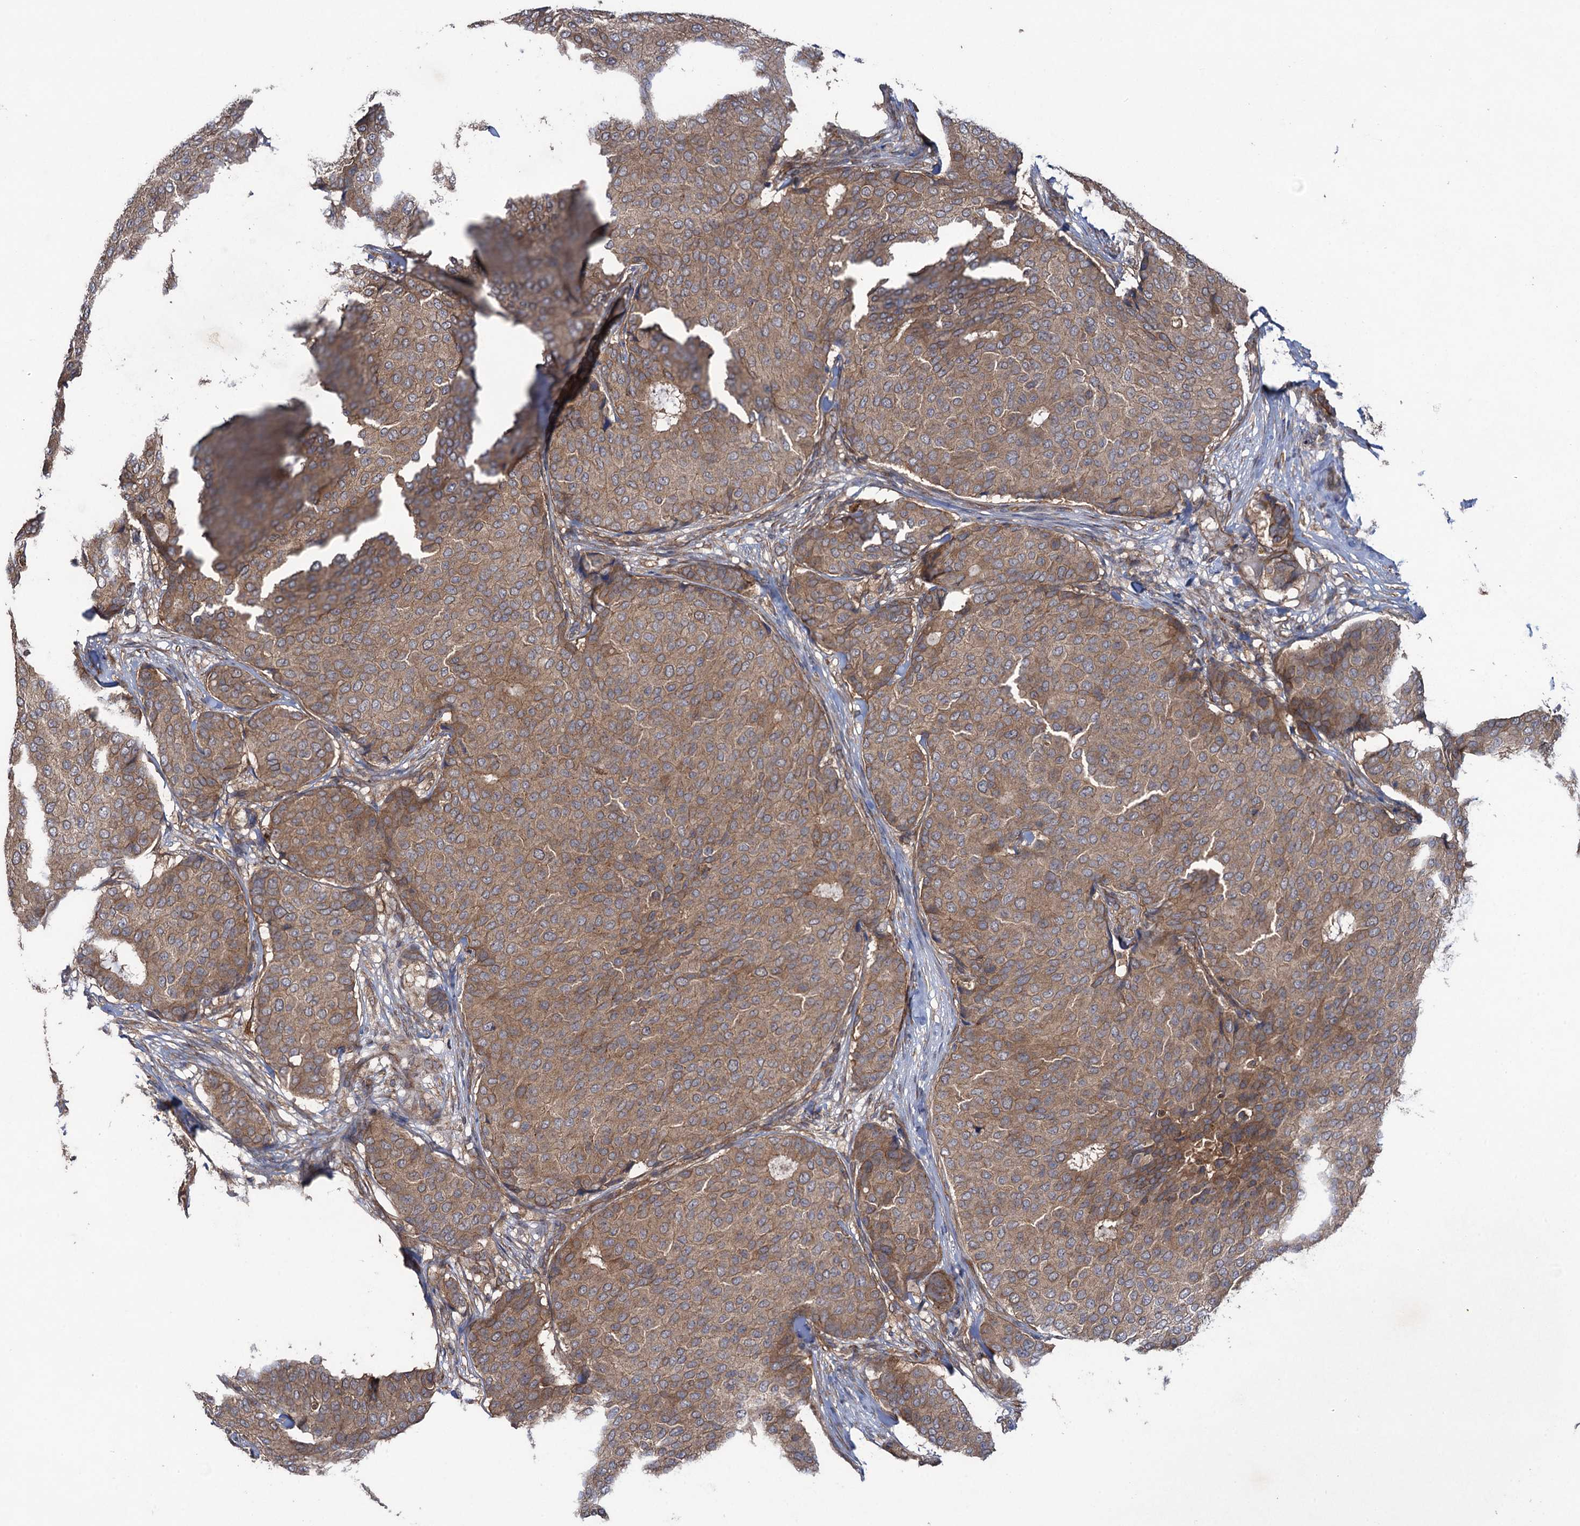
{"staining": {"intensity": "moderate", "quantity": ">75%", "location": "cytoplasmic/membranous"}, "tissue": "breast cancer", "cell_type": "Tumor cells", "image_type": "cancer", "snomed": [{"axis": "morphology", "description": "Duct carcinoma"}, {"axis": "topography", "description": "Breast"}], "caption": "DAB immunohistochemical staining of breast cancer shows moderate cytoplasmic/membranous protein expression in approximately >75% of tumor cells.", "gene": "HAUS1", "patient": {"sex": "female", "age": 75}}